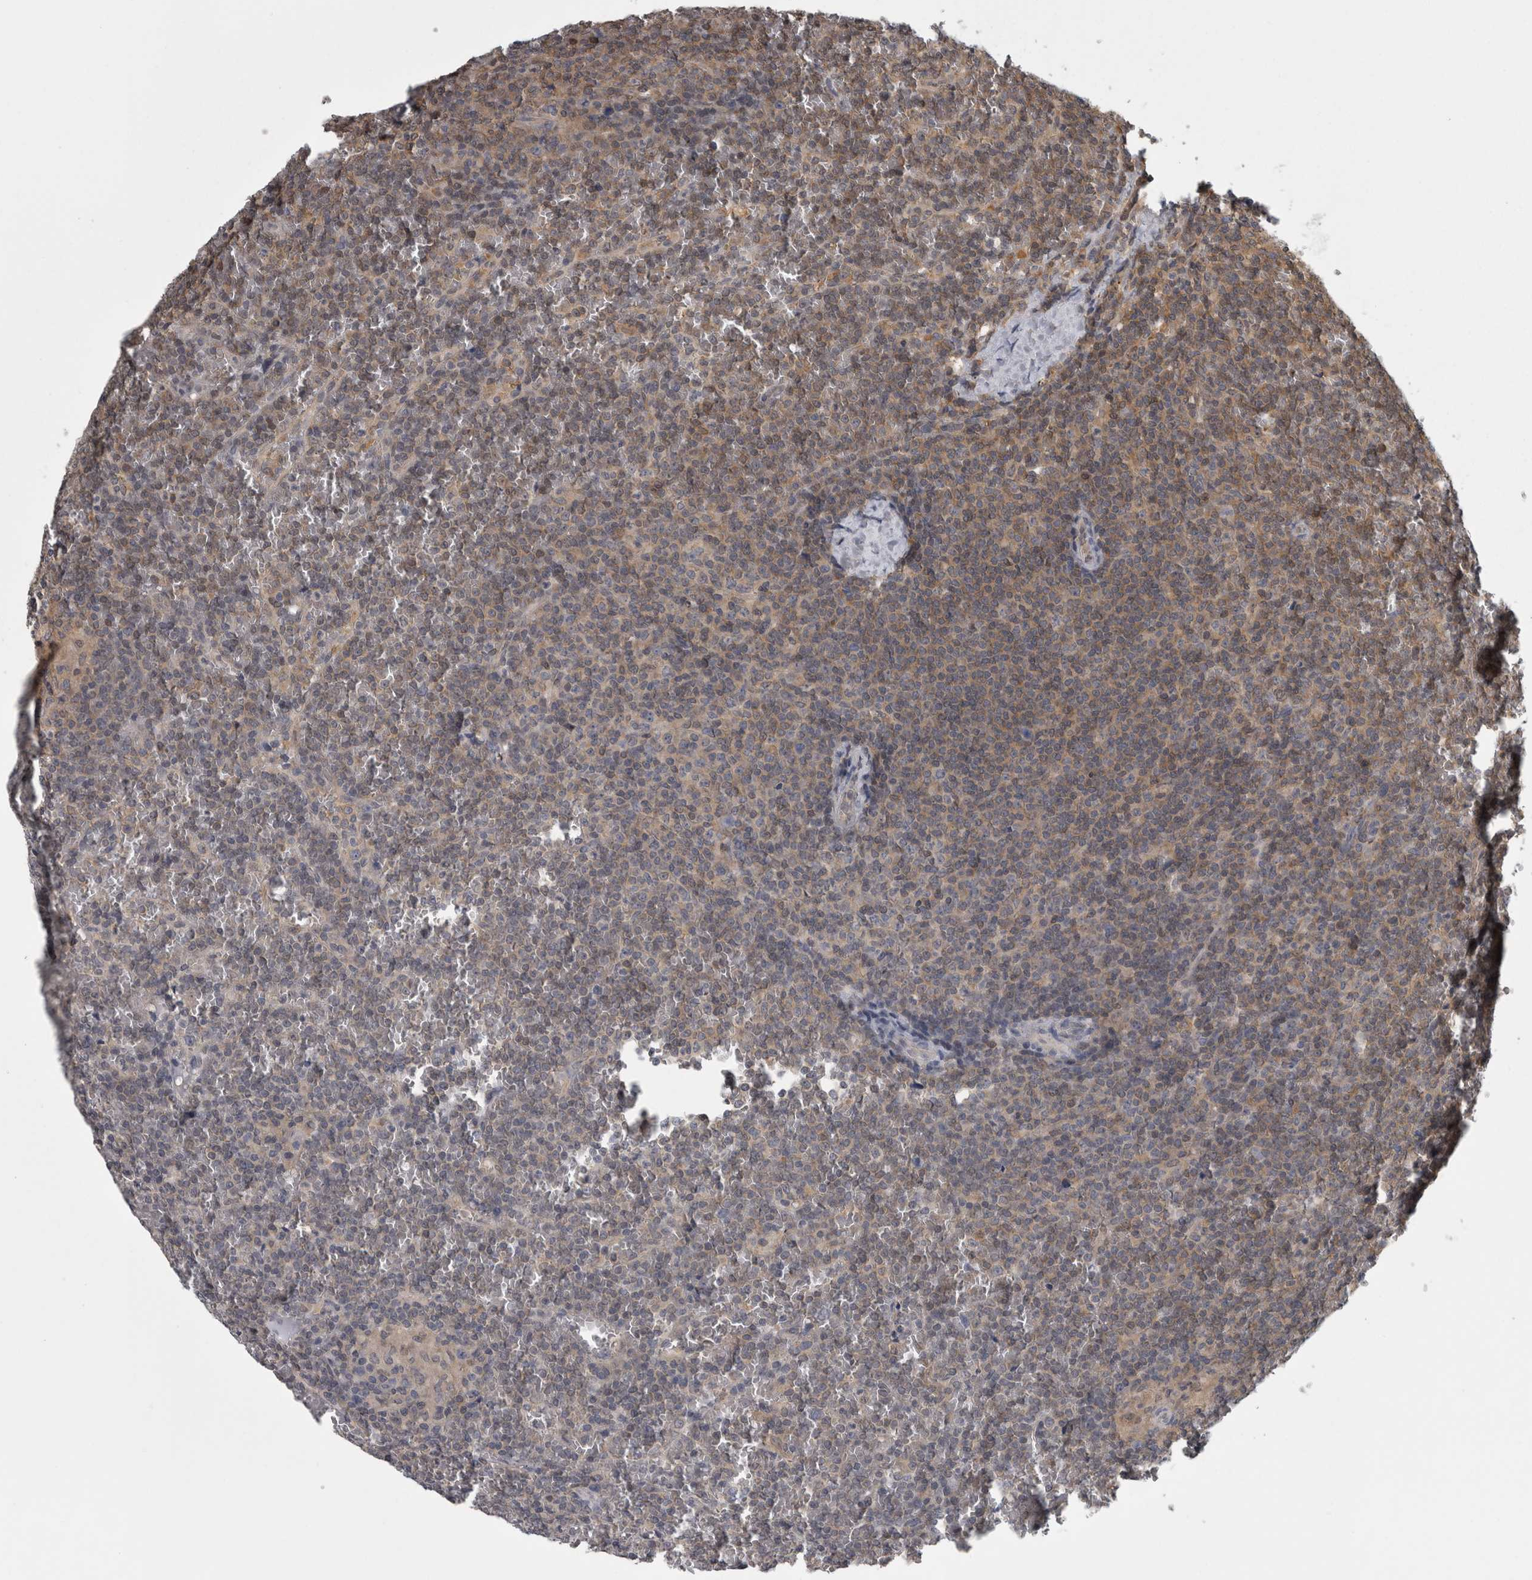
{"staining": {"intensity": "weak", "quantity": "25%-75%", "location": "cytoplasmic/membranous"}, "tissue": "lymphoma", "cell_type": "Tumor cells", "image_type": "cancer", "snomed": [{"axis": "morphology", "description": "Malignant lymphoma, non-Hodgkin's type, Low grade"}, {"axis": "topography", "description": "Spleen"}], "caption": "IHC micrograph of neoplastic tissue: low-grade malignant lymphoma, non-Hodgkin's type stained using IHC exhibits low levels of weak protein expression localized specifically in the cytoplasmic/membranous of tumor cells, appearing as a cytoplasmic/membranous brown color.", "gene": "APRT", "patient": {"sex": "female", "age": 19}}